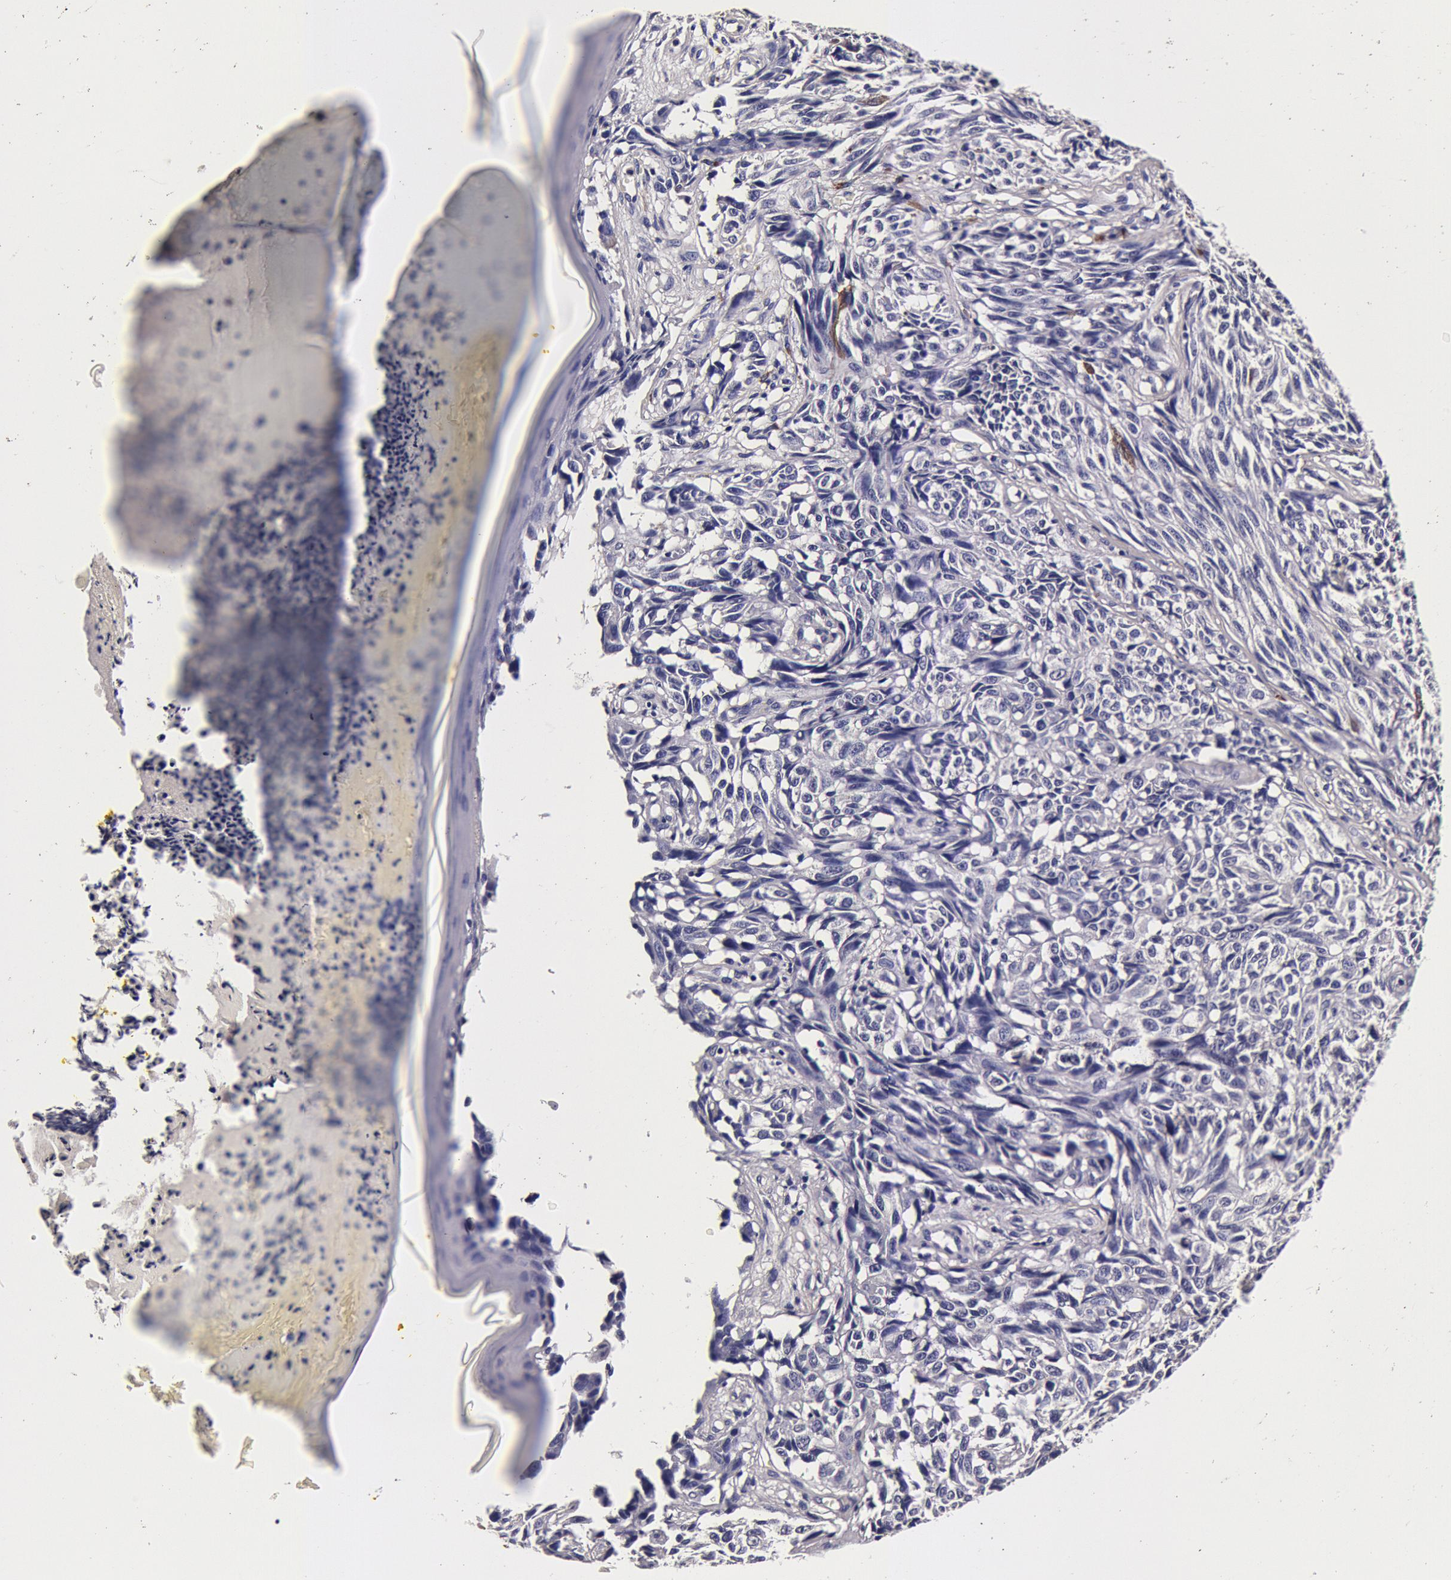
{"staining": {"intensity": "negative", "quantity": "none", "location": "none"}, "tissue": "melanoma", "cell_type": "Tumor cells", "image_type": "cancer", "snomed": [{"axis": "morphology", "description": "Malignant melanoma, NOS"}, {"axis": "topography", "description": "Skin"}], "caption": "The micrograph reveals no significant positivity in tumor cells of malignant melanoma. Brightfield microscopy of immunohistochemistry (IHC) stained with DAB (brown) and hematoxylin (blue), captured at high magnification.", "gene": "CCDC22", "patient": {"sex": "male", "age": 67}}